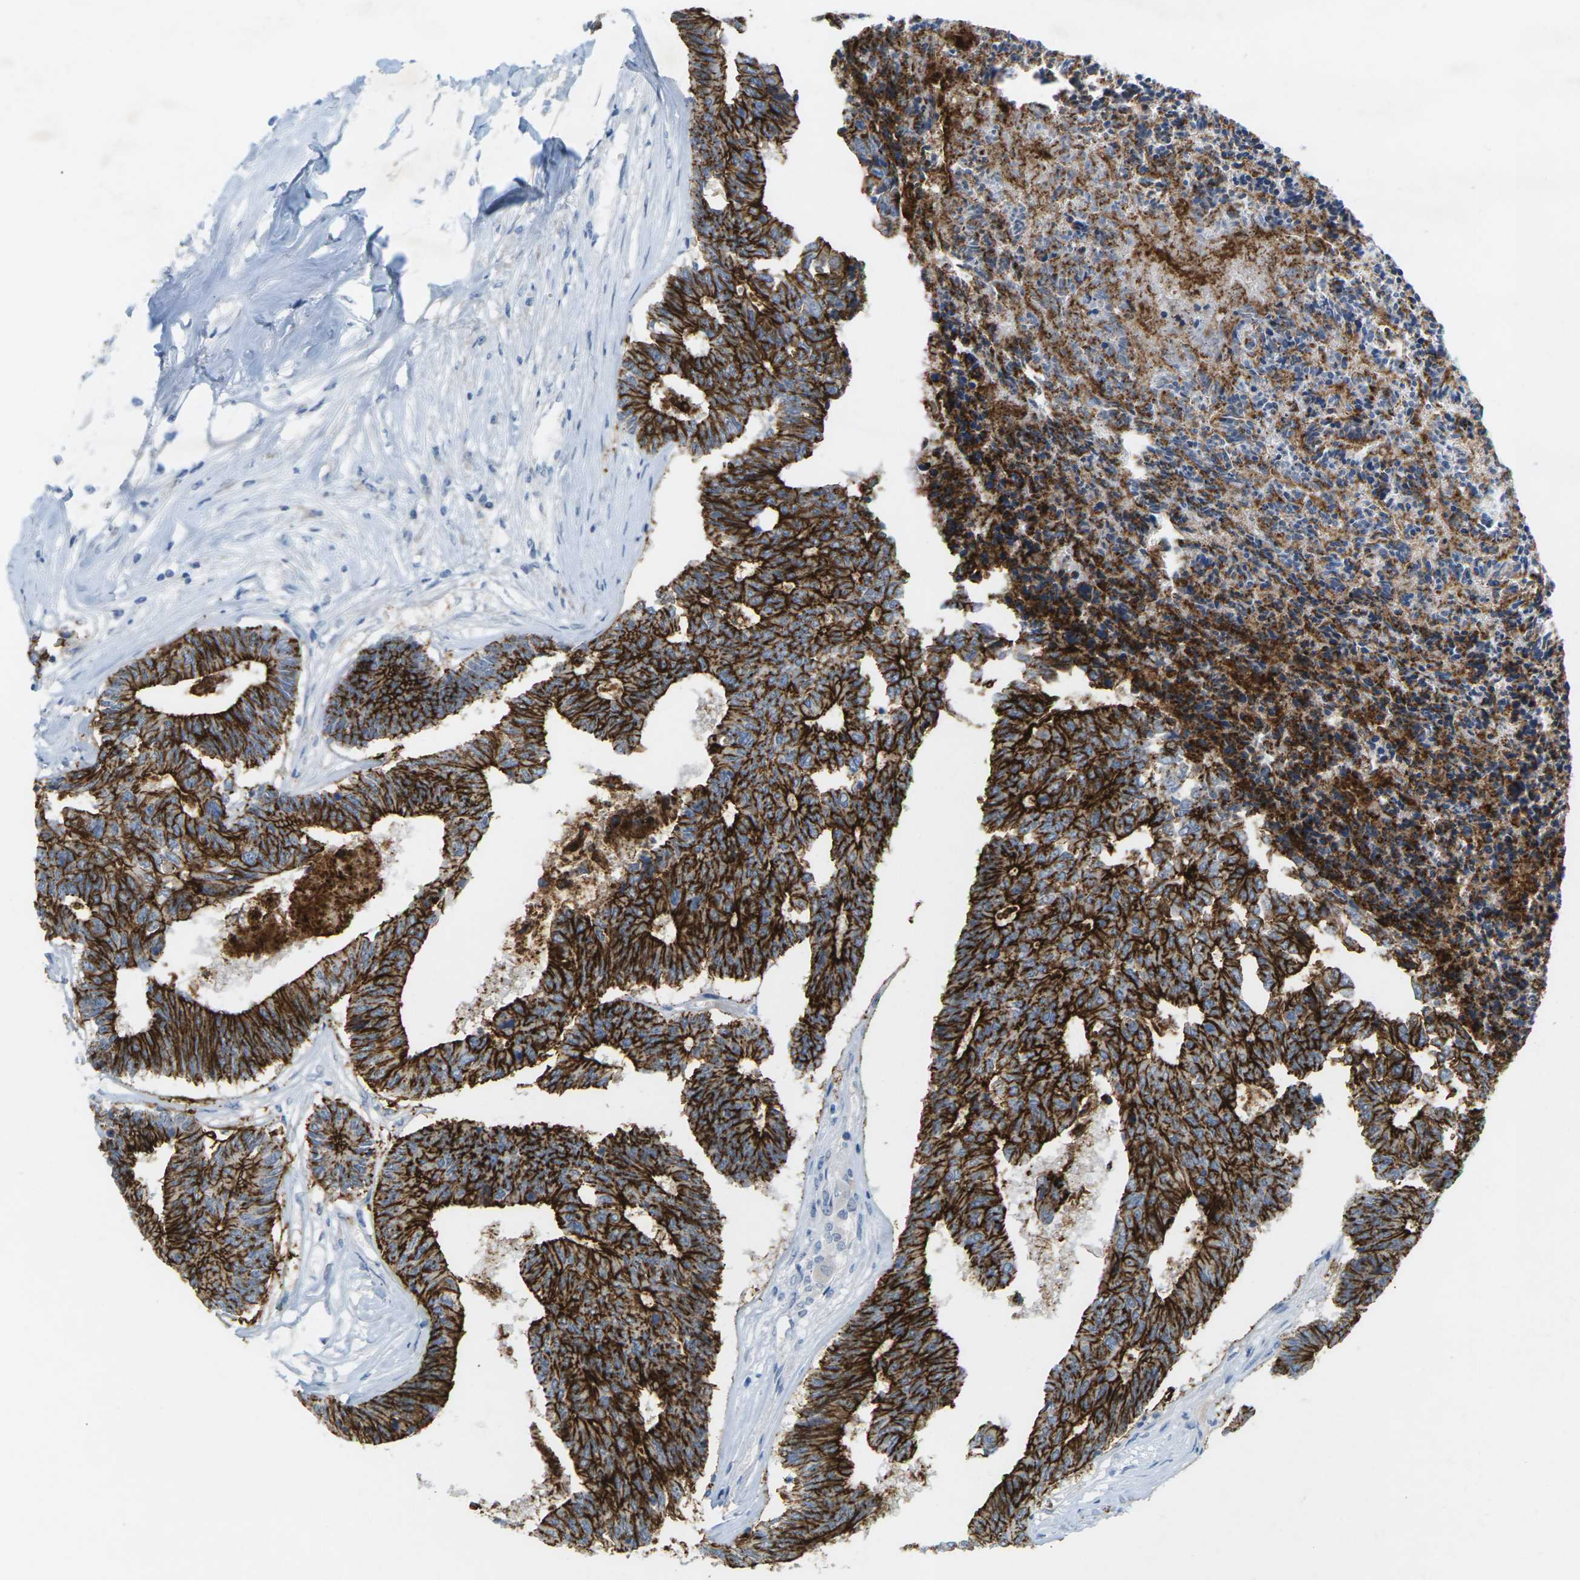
{"staining": {"intensity": "strong", "quantity": ">75%", "location": "cytoplasmic/membranous"}, "tissue": "colorectal cancer", "cell_type": "Tumor cells", "image_type": "cancer", "snomed": [{"axis": "morphology", "description": "Adenocarcinoma, NOS"}, {"axis": "topography", "description": "Rectum"}], "caption": "IHC (DAB (3,3'-diaminobenzidine)) staining of colorectal adenocarcinoma exhibits strong cytoplasmic/membranous protein positivity in approximately >75% of tumor cells. Nuclei are stained in blue.", "gene": "CLDN3", "patient": {"sex": "male", "age": 63}}